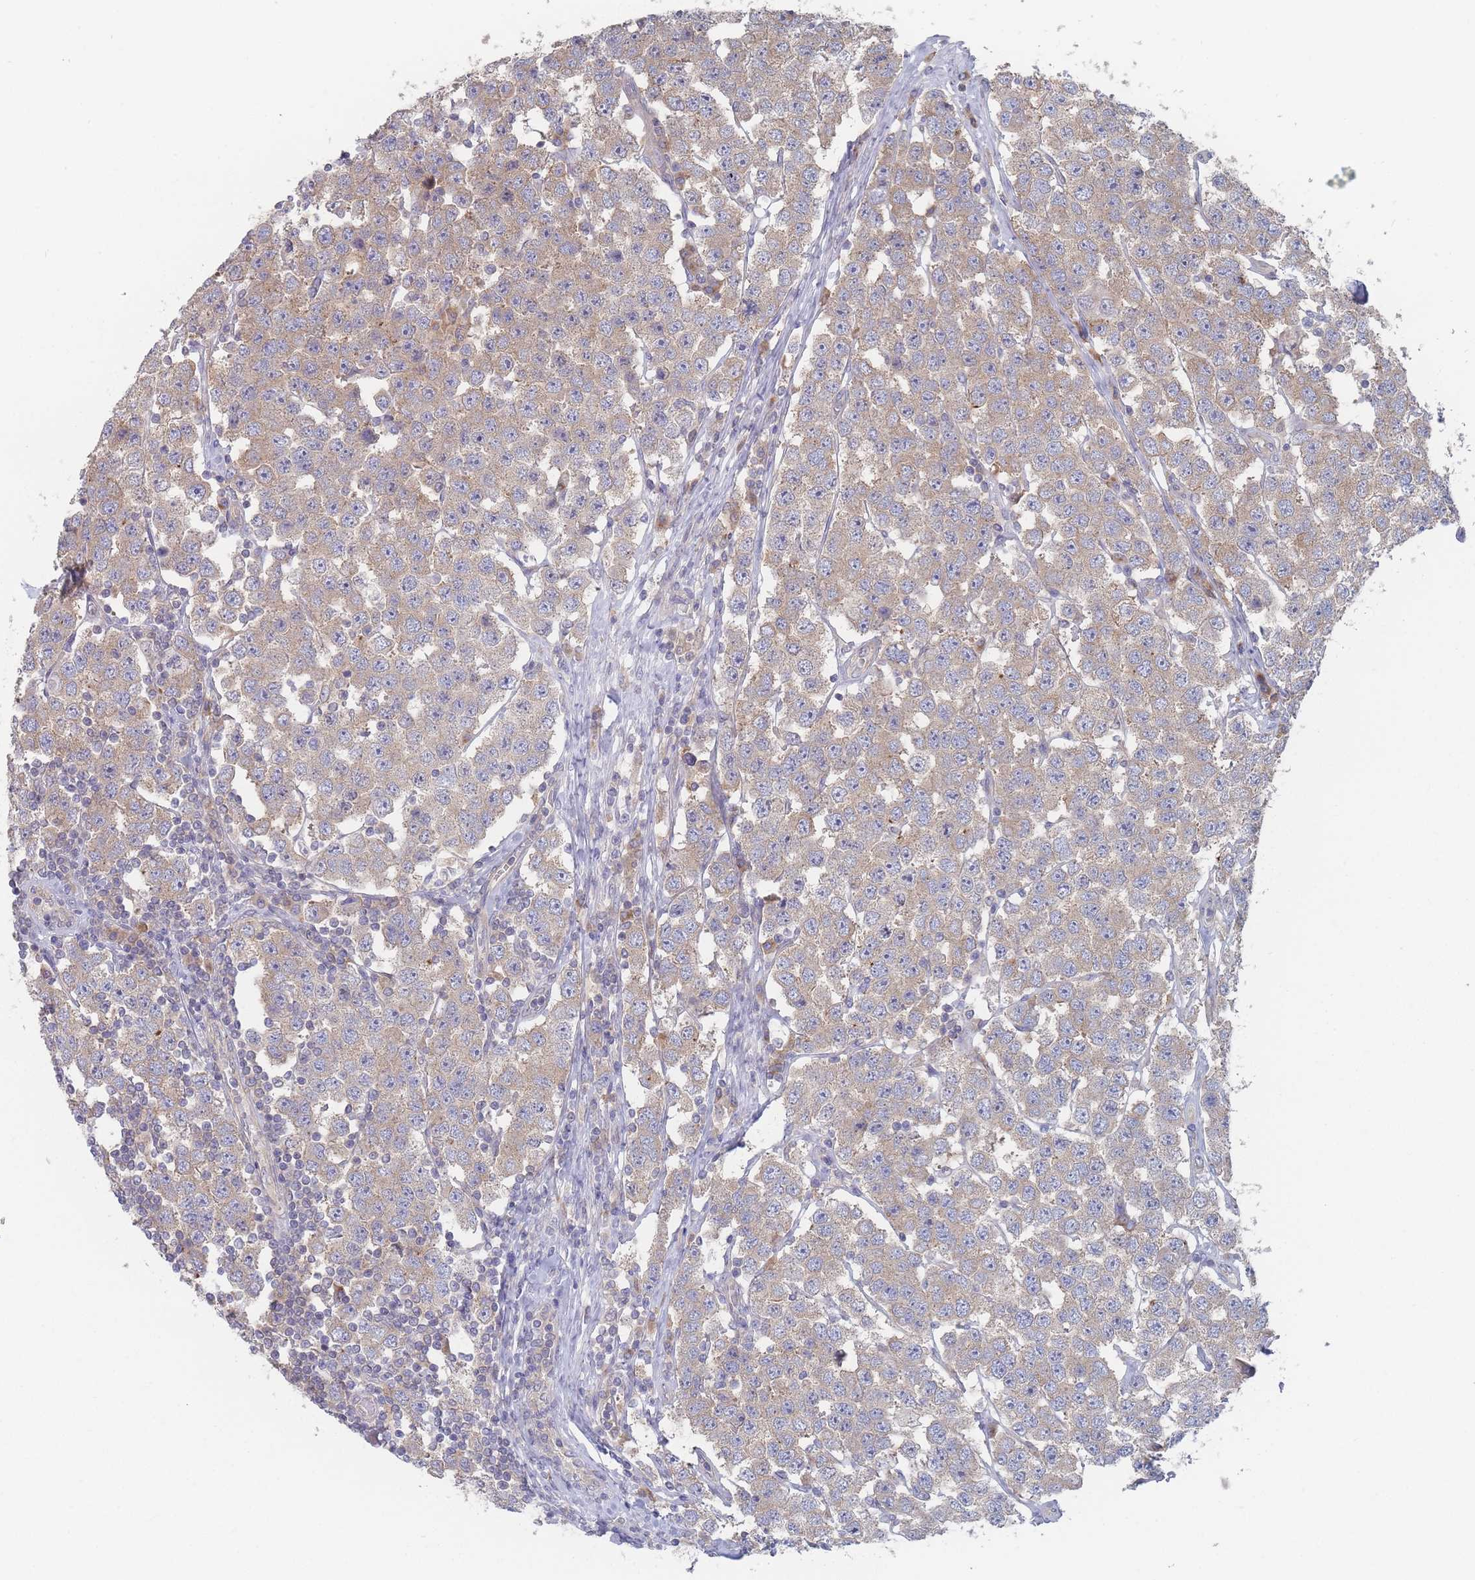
{"staining": {"intensity": "weak", "quantity": "25%-75%", "location": "cytoplasmic/membranous"}, "tissue": "testis cancer", "cell_type": "Tumor cells", "image_type": "cancer", "snomed": [{"axis": "morphology", "description": "Seminoma, NOS"}, {"axis": "topography", "description": "Testis"}], "caption": "This is a micrograph of immunohistochemistry staining of testis seminoma, which shows weak positivity in the cytoplasmic/membranous of tumor cells.", "gene": "EFCC1", "patient": {"sex": "male", "age": 28}}